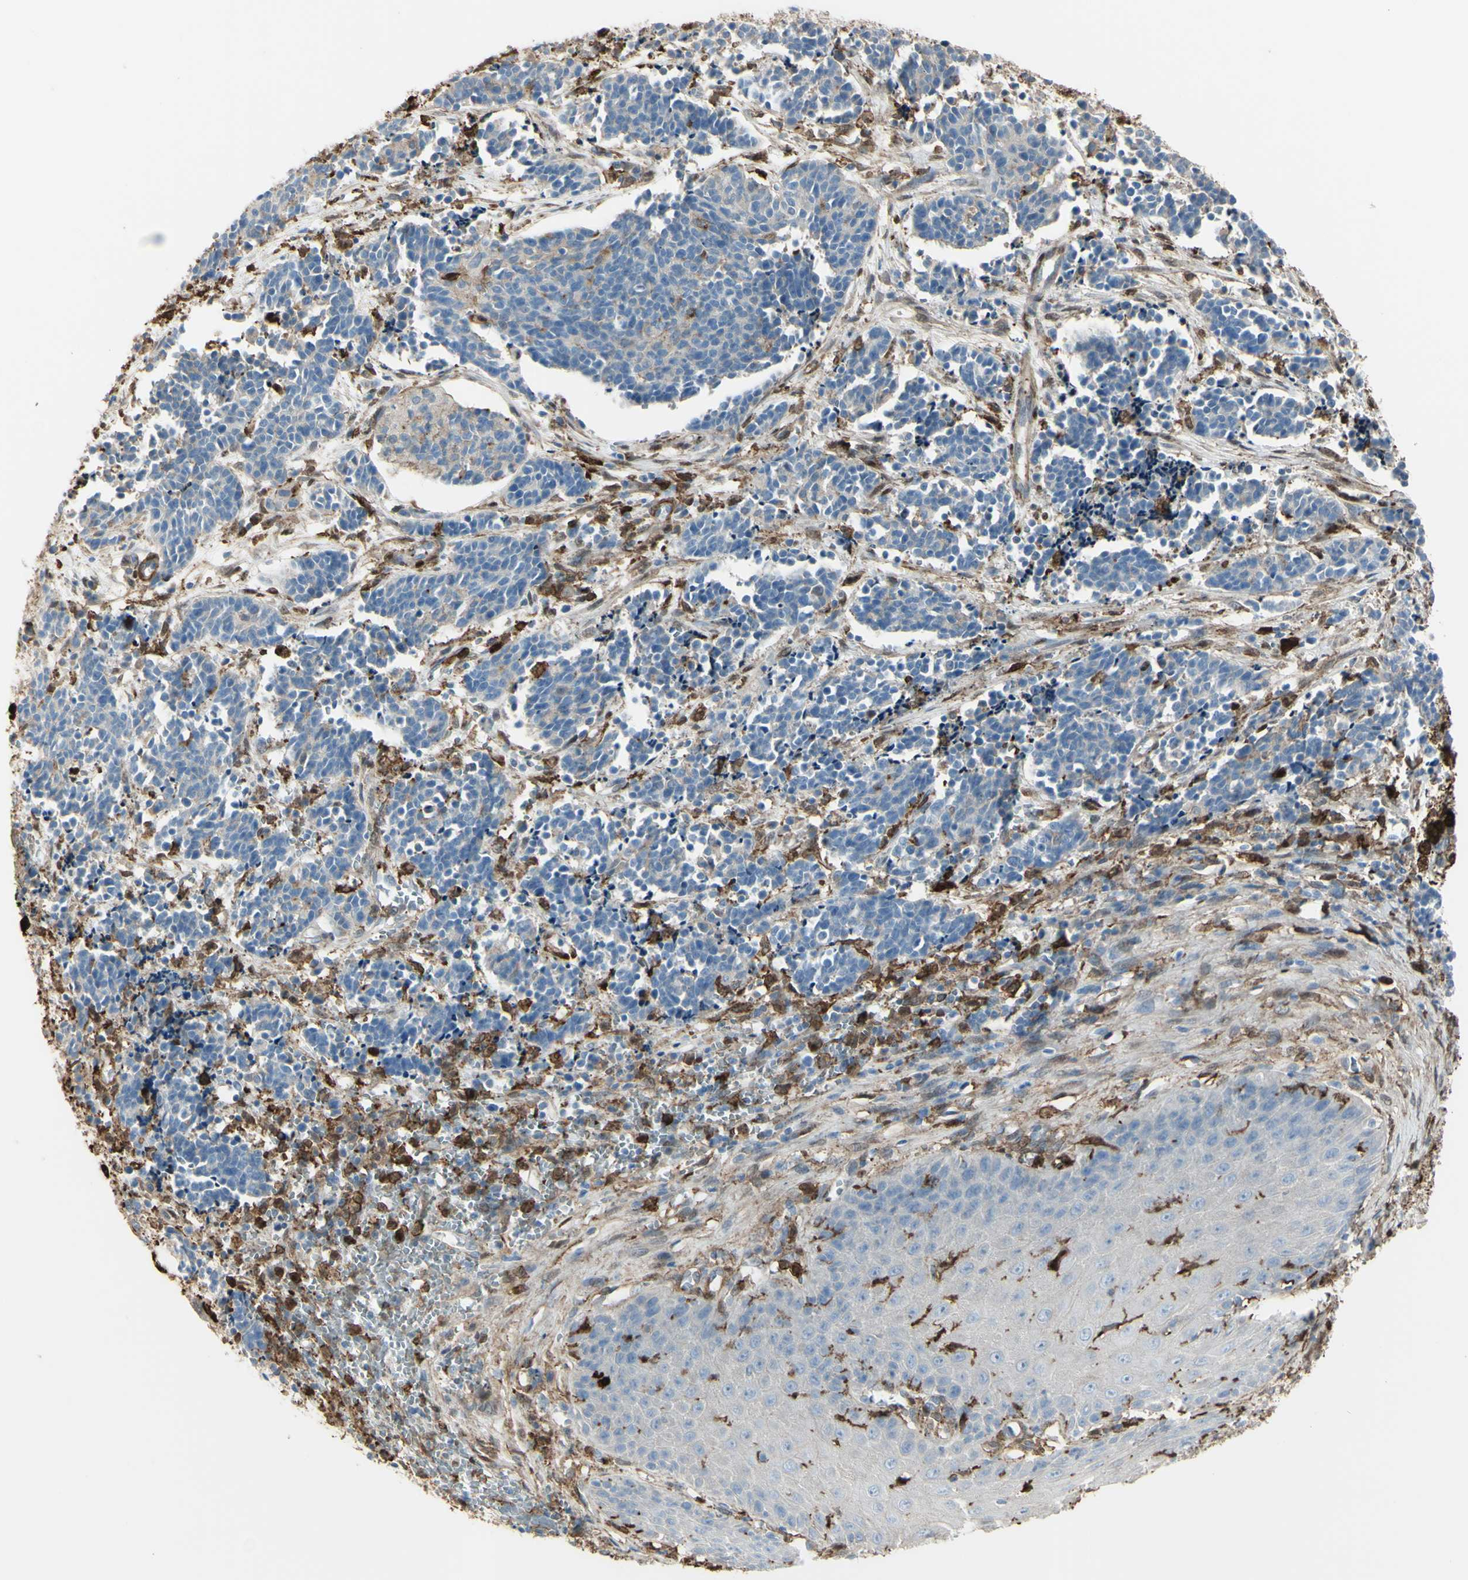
{"staining": {"intensity": "weak", "quantity": "25%-75%", "location": "cytoplasmic/membranous"}, "tissue": "cervical cancer", "cell_type": "Tumor cells", "image_type": "cancer", "snomed": [{"axis": "morphology", "description": "Squamous cell carcinoma, NOS"}, {"axis": "topography", "description": "Cervix"}], "caption": "Approximately 25%-75% of tumor cells in human cervical squamous cell carcinoma display weak cytoplasmic/membranous protein staining as visualized by brown immunohistochemical staining.", "gene": "GSN", "patient": {"sex": "female", "age": 35}}